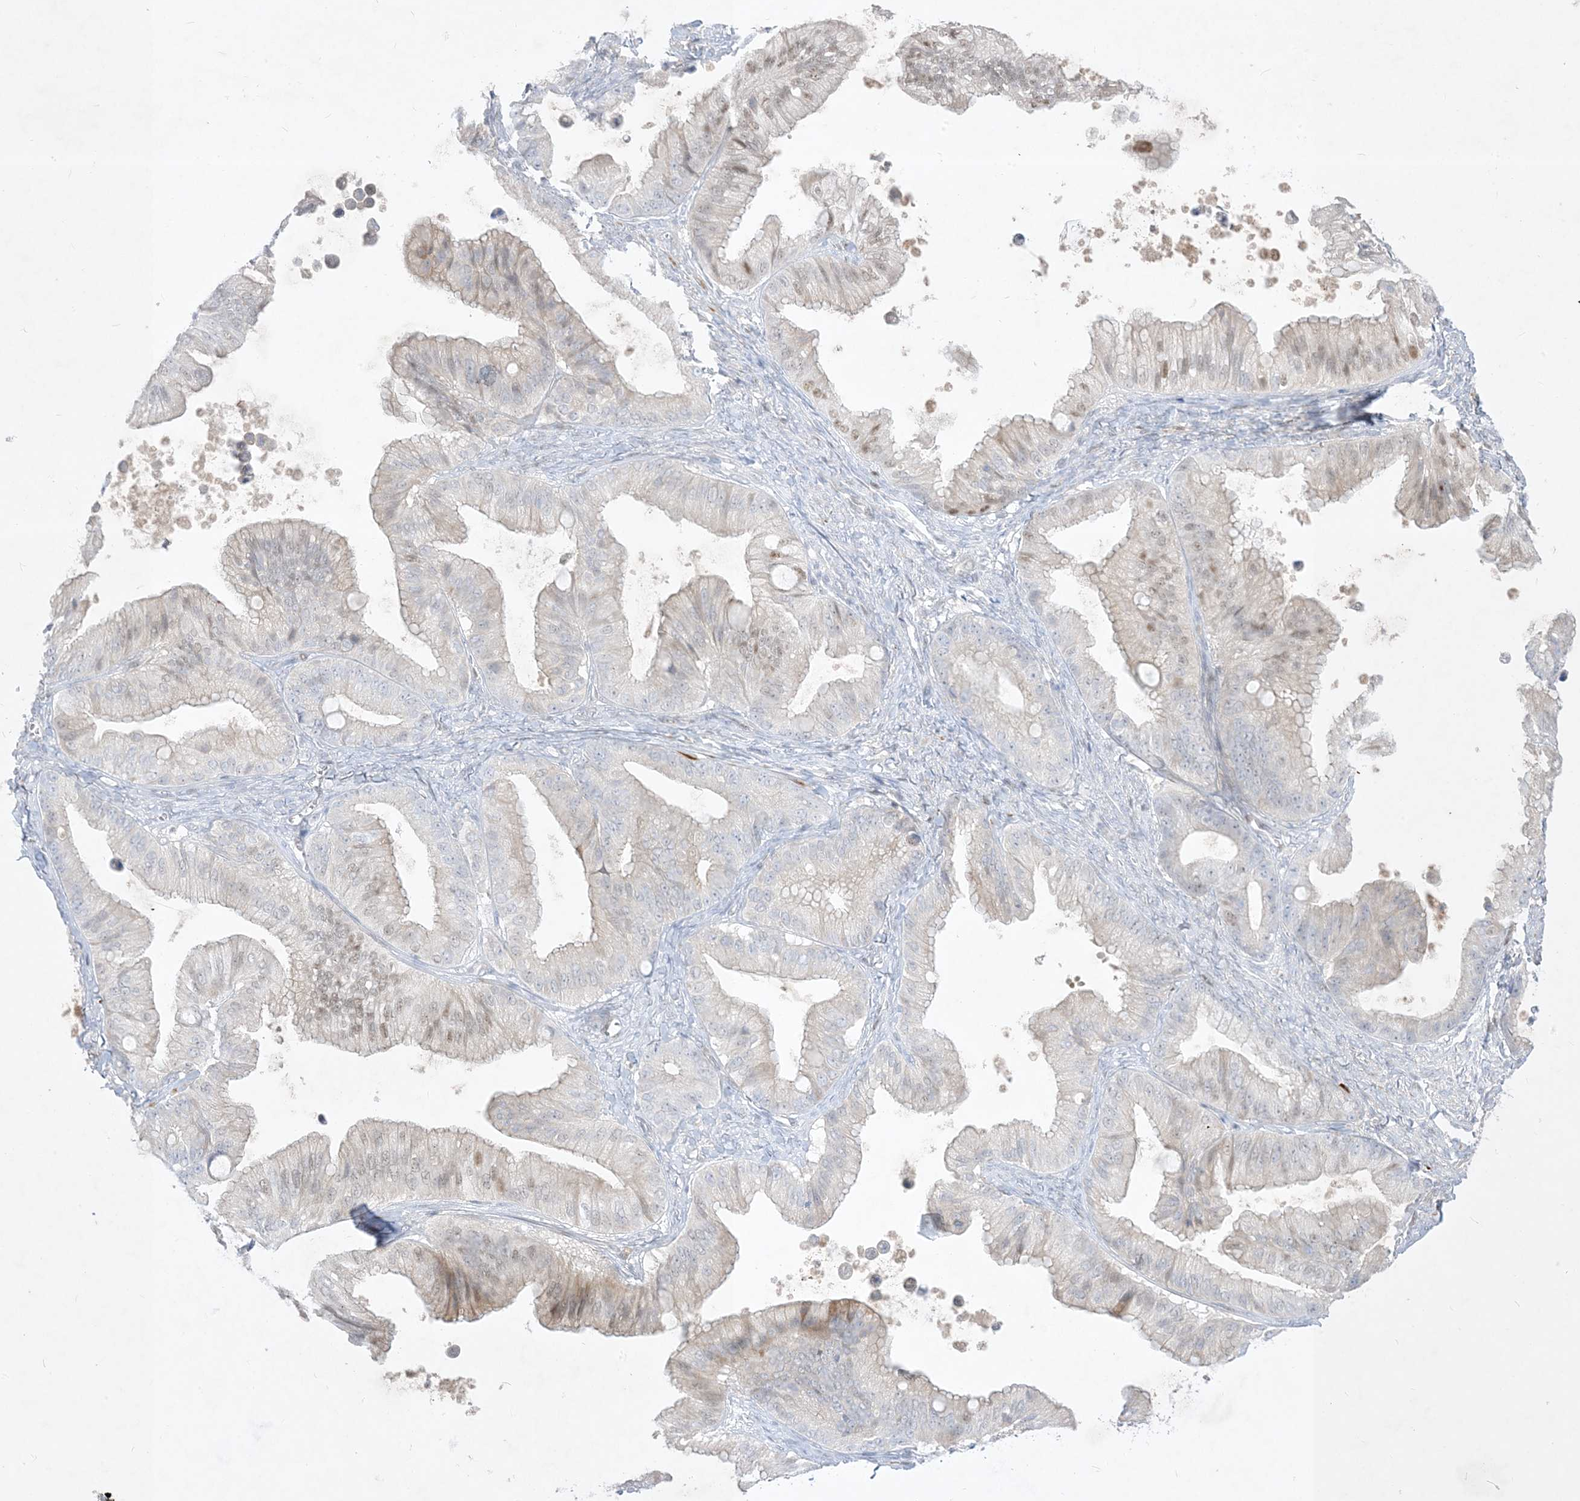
{"staining": {"intensity": "weak", "quantity": "<25%", "location": "cytoplasmic/membranous,nuclear"}, "tissue": "ovarian cancer", "cell_type": "Tumor cells", "image_type": "cancer", "snomed": [{"axis": "morphology", "description": "Cystadenocarcinoma, mucinous, NOS"}, {"axis": "topography", "description": "Ovary"}], "caption": "Human ovarian mucinous cystadenocarcinoma stained for a protein using immunohistochemistry shows no expression in tumor cells.", "gene": "BHLHE40", "patient": {"sex": "female", "age": 71}}